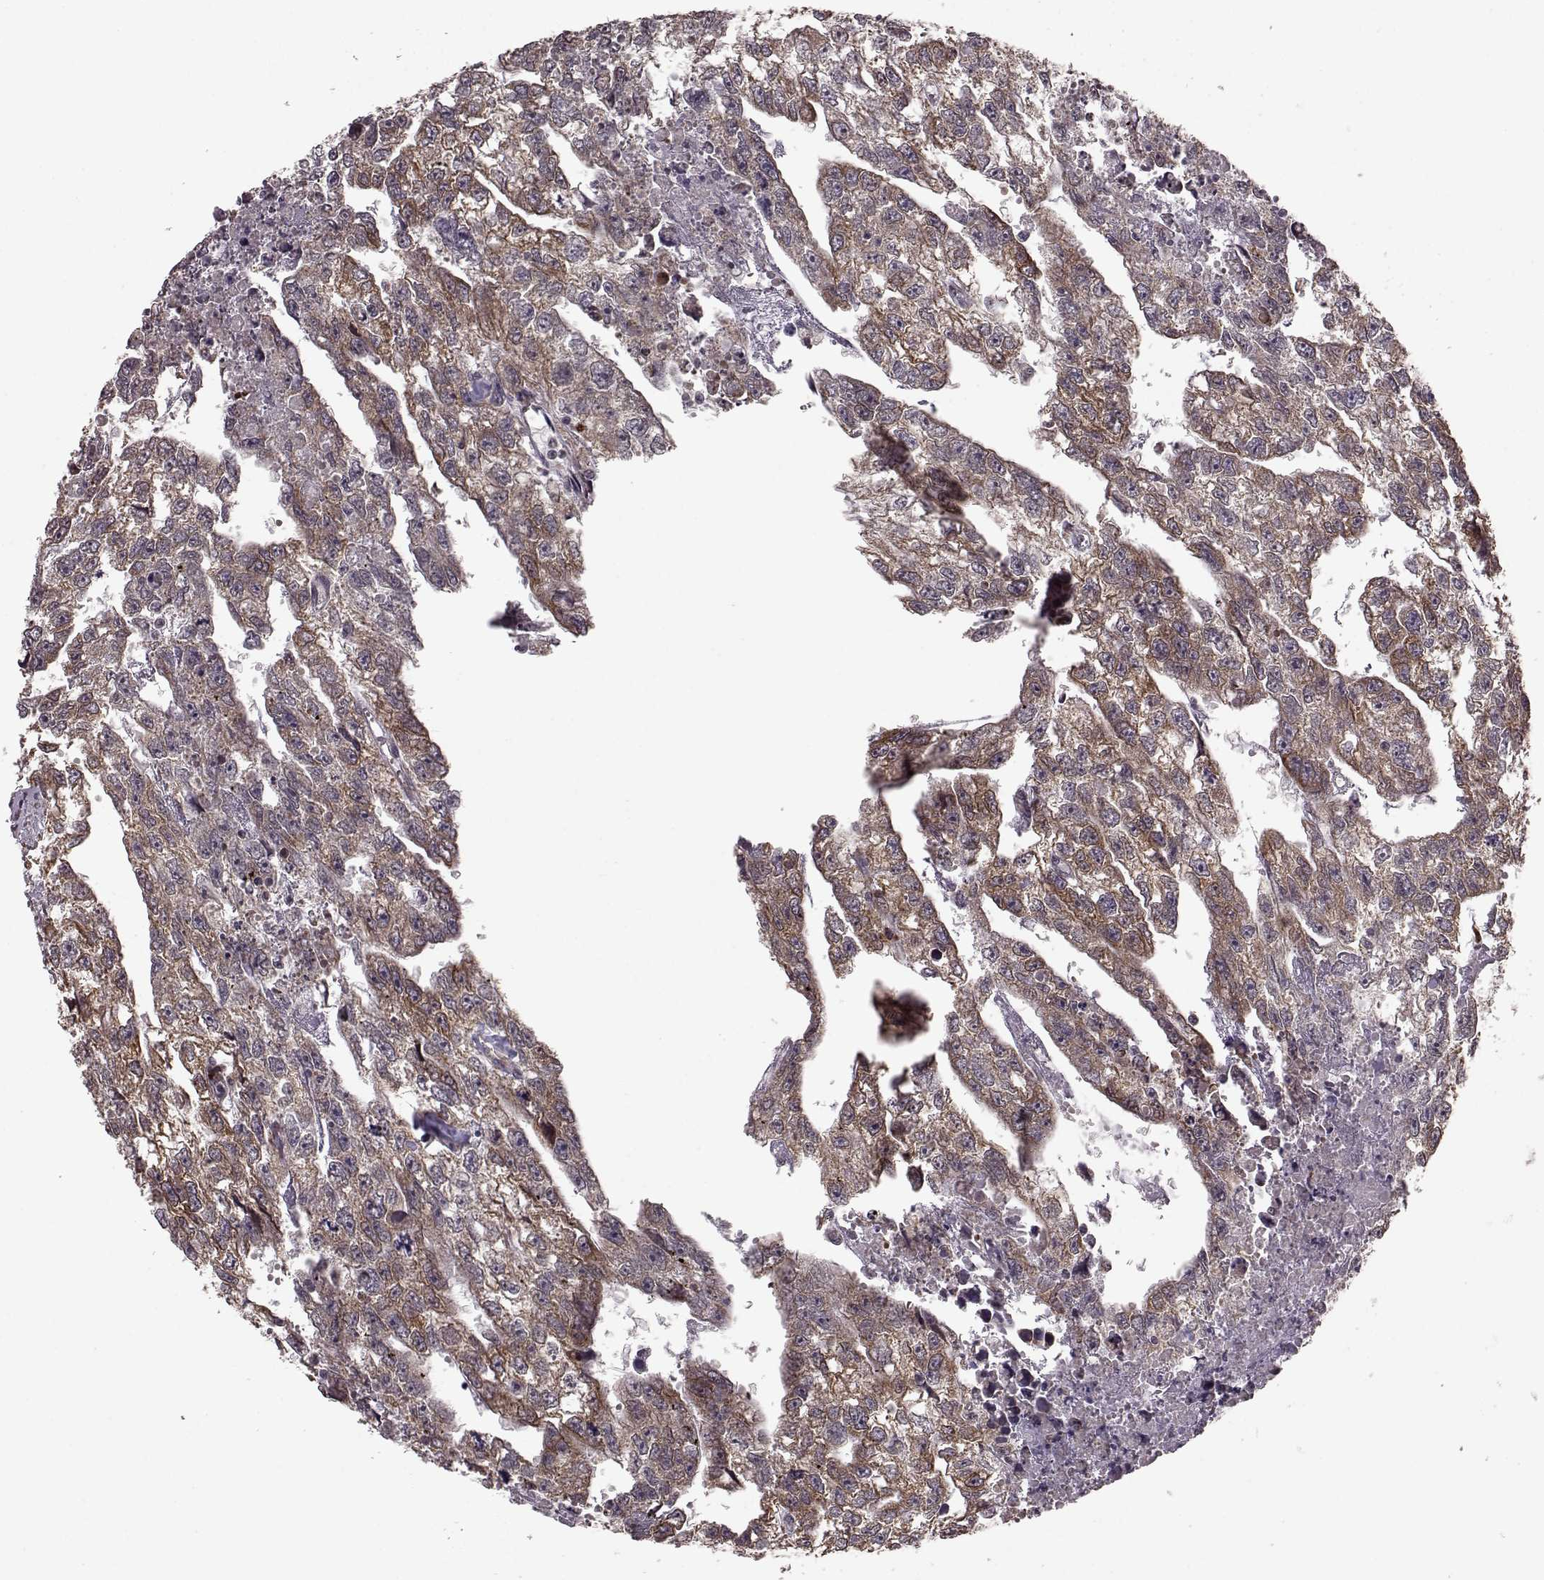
{"staining": {"intensity": "moderate", "quantity": ">75%", "location": "cytoplasmic/membranous"}, "tissue": "testis cancer", "cell_type": "Tumor cells", "image_type": "cancer", "snomed": [{"axis": "morphology", "description": "Carcinoma, Embryonal, NOS"}, {"axis": "morphology", "description": "Teratoma, malignant, NOS"}, {"axis": "topography", "description": "Testis"}], "caption": "Moderate cytoplasmic/membranous protein positivity is identified in approximately >75% of tumor cells in testis cancer.", "gene": "ELOVL5", "patient": {"sex": "male", "age": 44}}